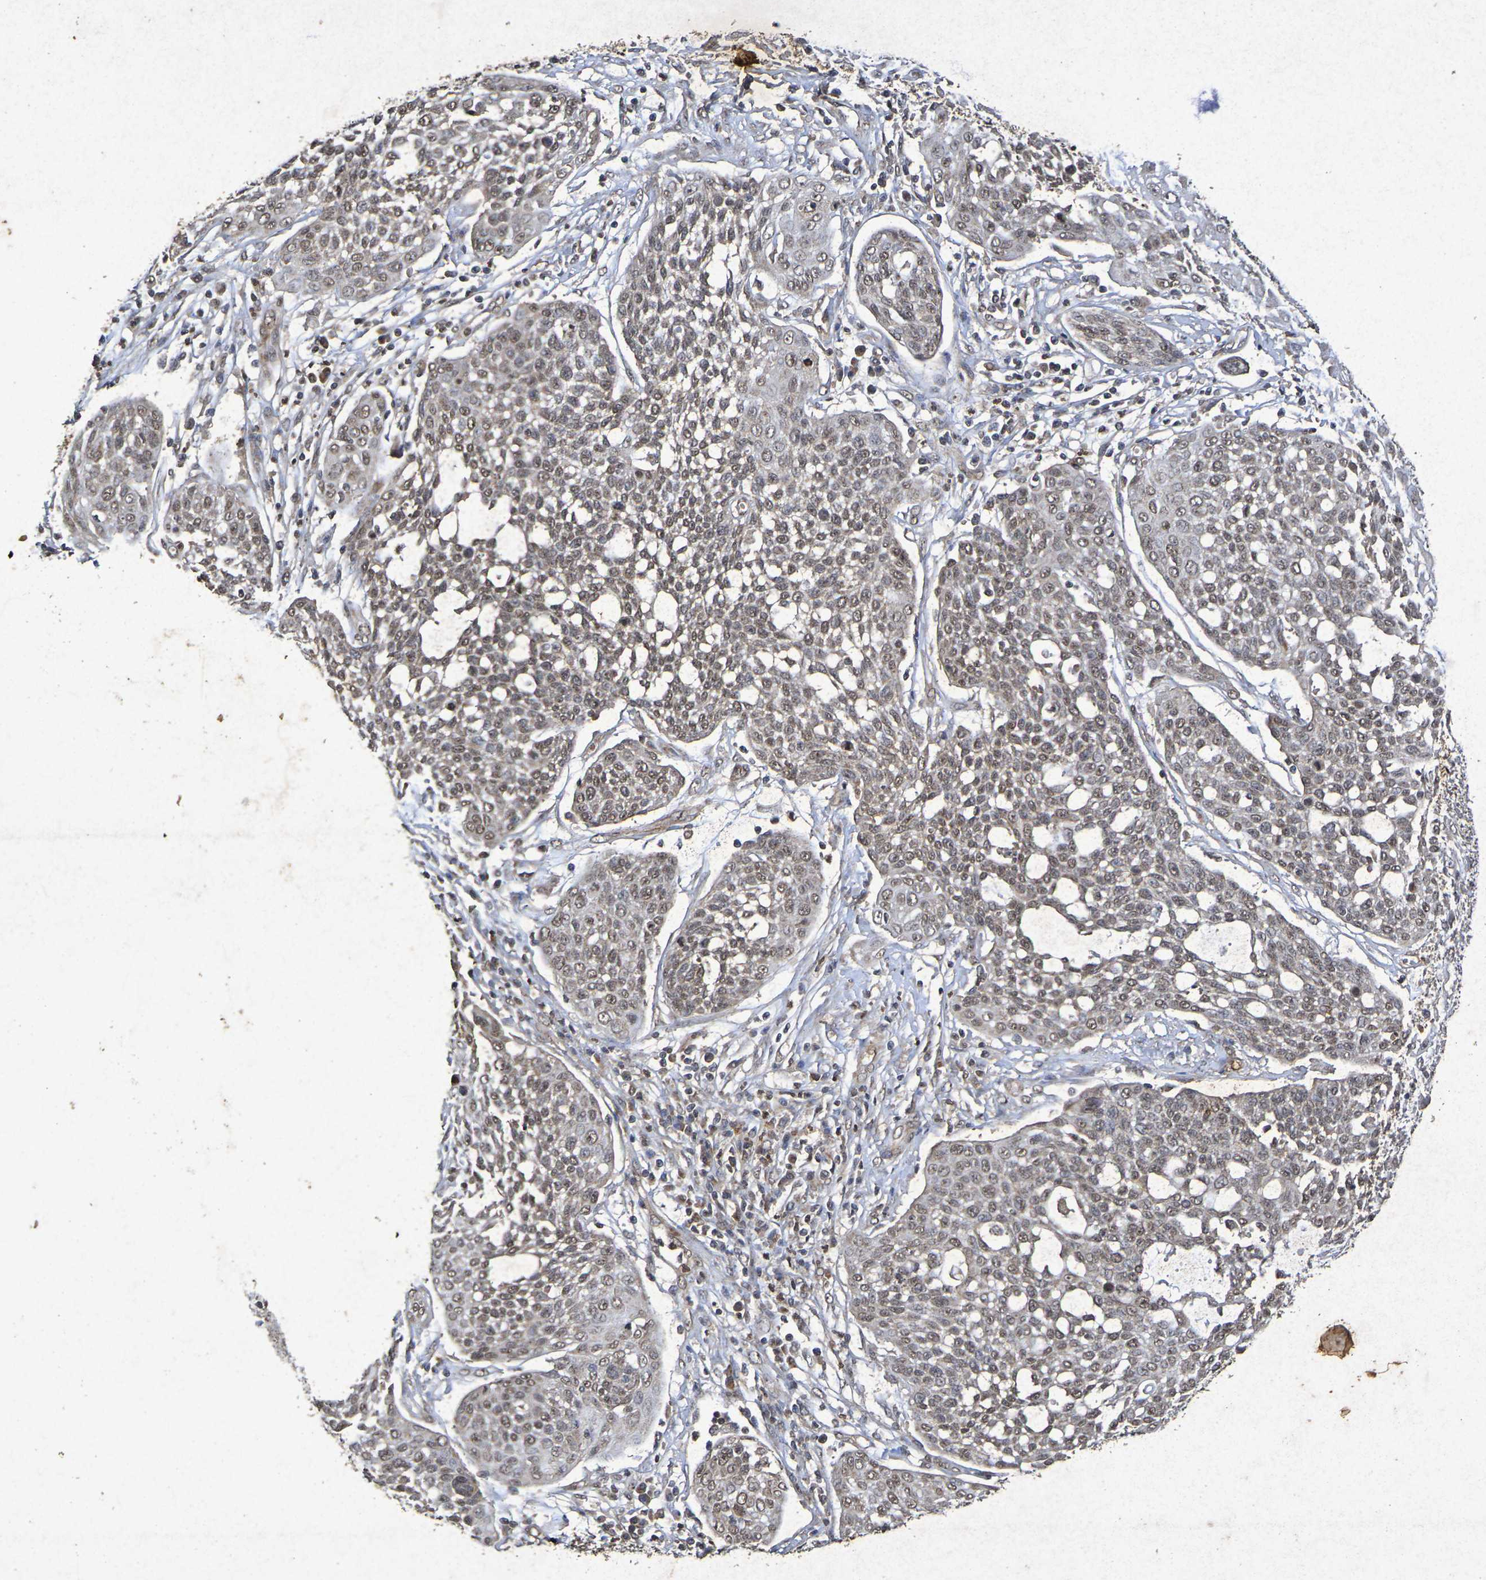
{"staining": {"intensity": "moderate", "quantity": ">75%", "location": "cytoplasmic/membranous,nuclear"}, "tissue": "cervical cancer", "cell_type": "Tumor cells", "image_type": "cancer", "snomed": [{"axis": "morphology", "description": "Squamous cell carcinoma, NOS"}, {"axis": "topography", "description": "Cervix"}], "caption": "IHC staining of cervical squamous cell carcinoma, which displays medium levels of moderate cytoplasmic/membranous and nuclear positivity in approximately >75% of tumor cells indicating moderate cytoplasmic/membranous and nuclear protein positivity. The staining was performed using DAB (brown) for protein detection and nuclei were counterstained in hematoxylin (blue).", "gene": "GUCY1A2", "patient": {"sex": "female", "age": 34}}